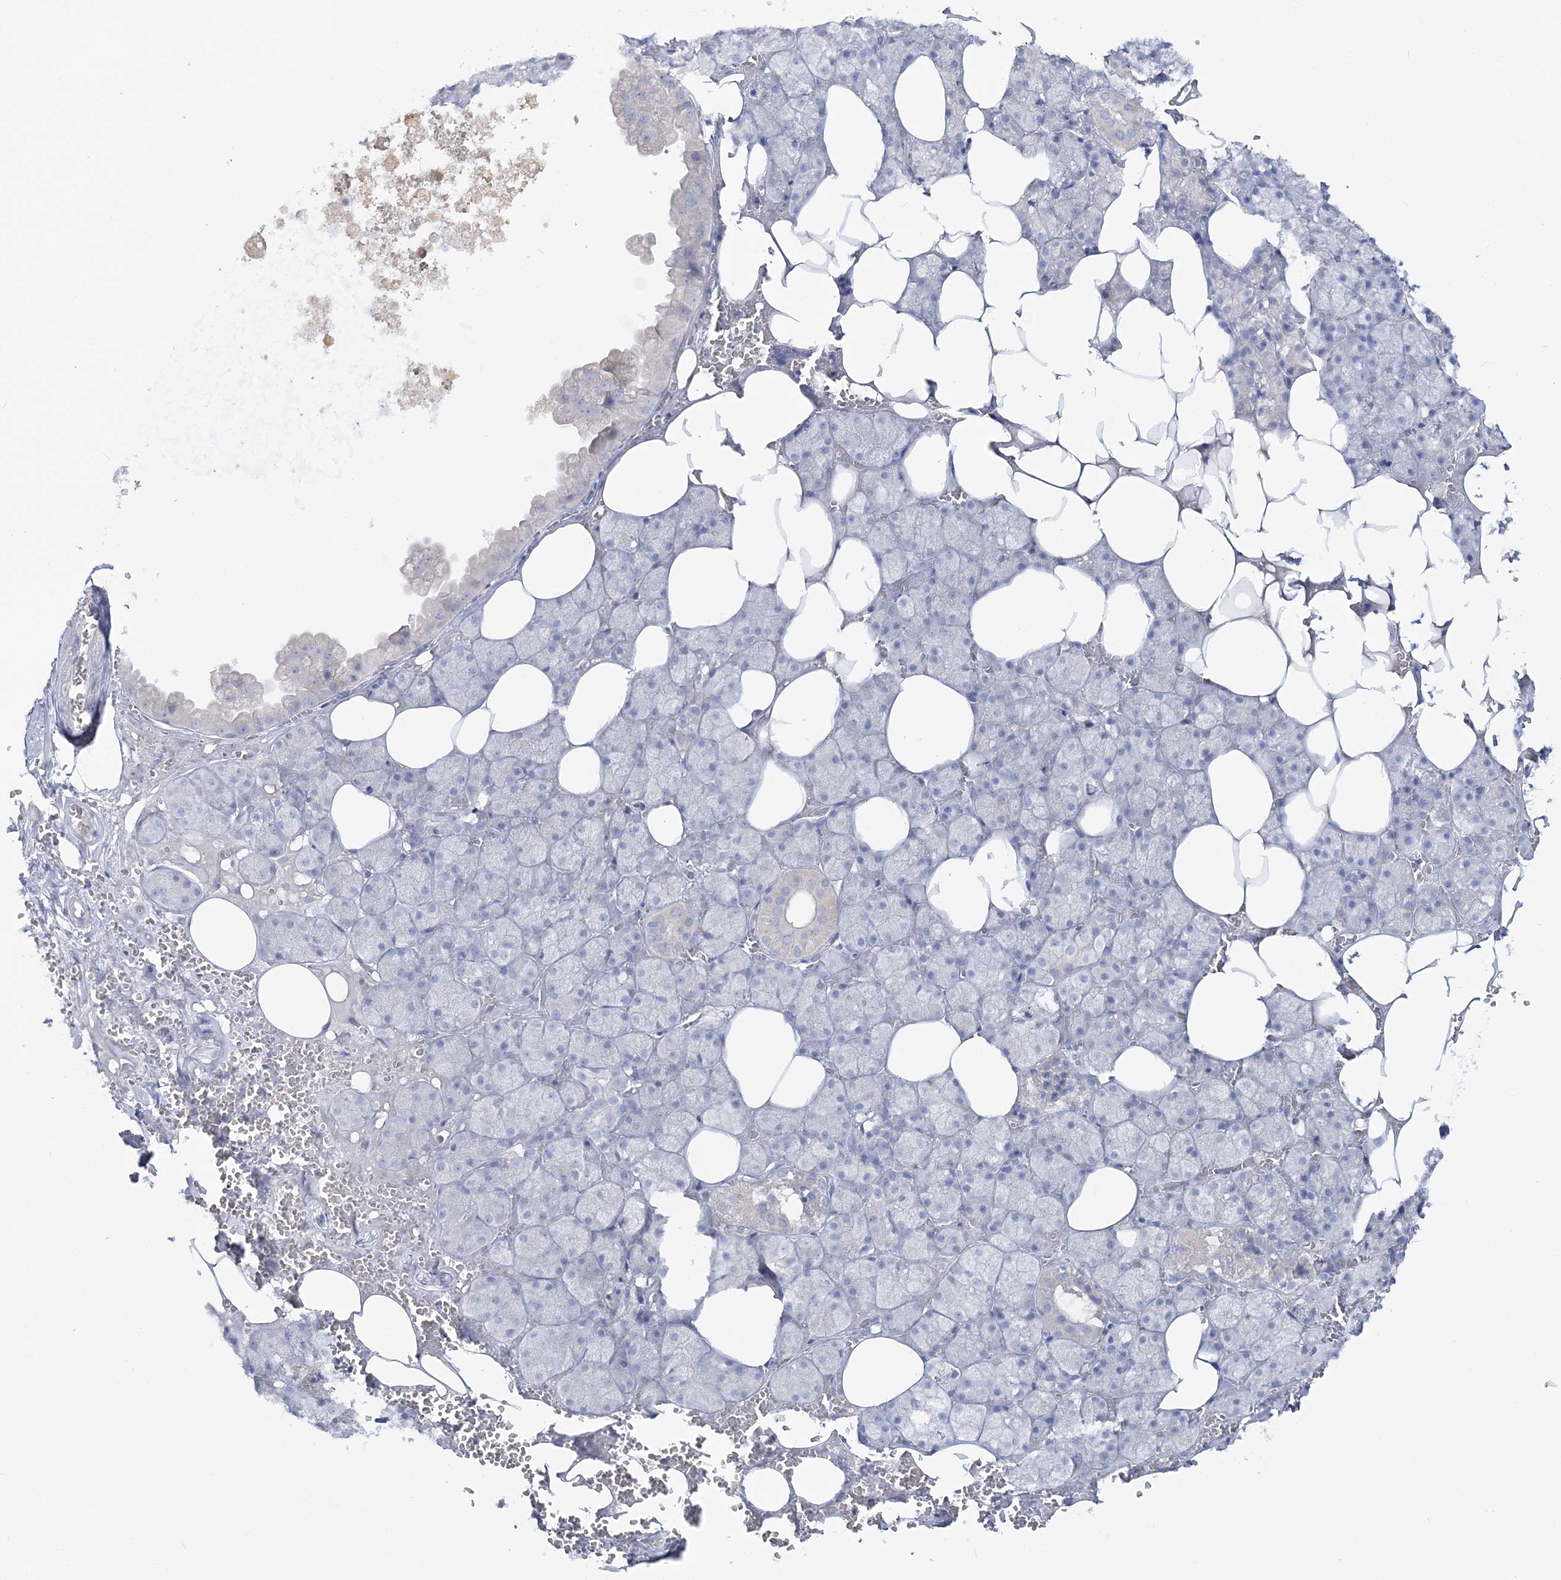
{"staining": {"intensity": "negative", "quantity": "none", "location": "none"}, "tissue": "salivary gland", "cell_type": "Glandular cells", "image_type": "normal", "snomed": [{"axis": "morphology", "description": "Normal tissue, NOS"}, {"axis": "topography", "description": "Salivary gland"}], "caption": "This image is of unremarkable salivary gland stained with immunohistochemistry to label a protein in brown with the nuclei are counter-stained blue. There is no positivity in glandular cells.", "gene": "WDSUB1", "patient": {"sex": "male", "age": 62}}